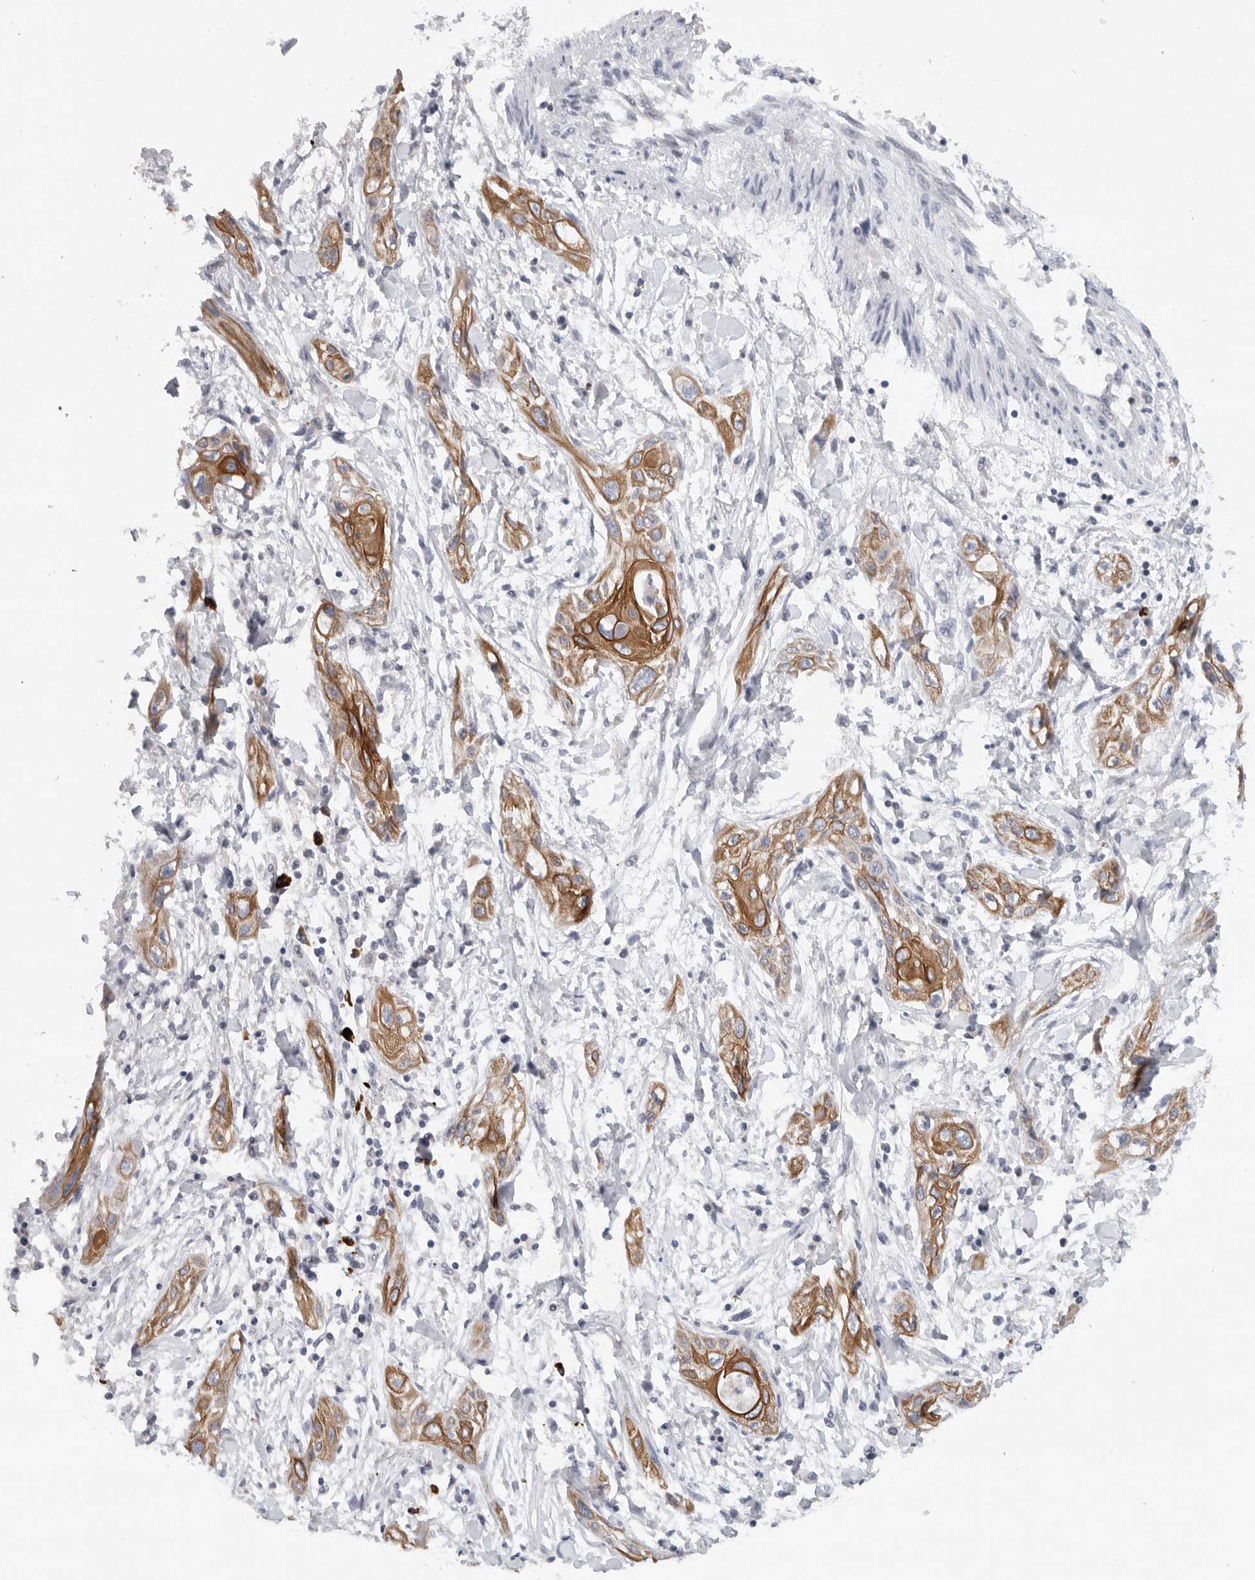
{"staining": {"intensity": "moderate", "quantity": ">75%", "location": "cytoplasmic/membranous"}, "tissue": "lung cancer", "cell_type": "Tumor cells", "image_type": "cancer", "snomed": [{"axis": "morphology", "description": "Squamous cell carcinoma, NOS"}, {"axis": "topography", "description": "Lung"}], "caption": "Immunohistochemical staining of human lung cancer (squamous cell carcinoma) shows medium levels of moderate cytoplasmic/membranous staining in approximately >75% of tumor cells.", "gene": "TMEM69", "patient": {"sex": "female", "age": 47}}